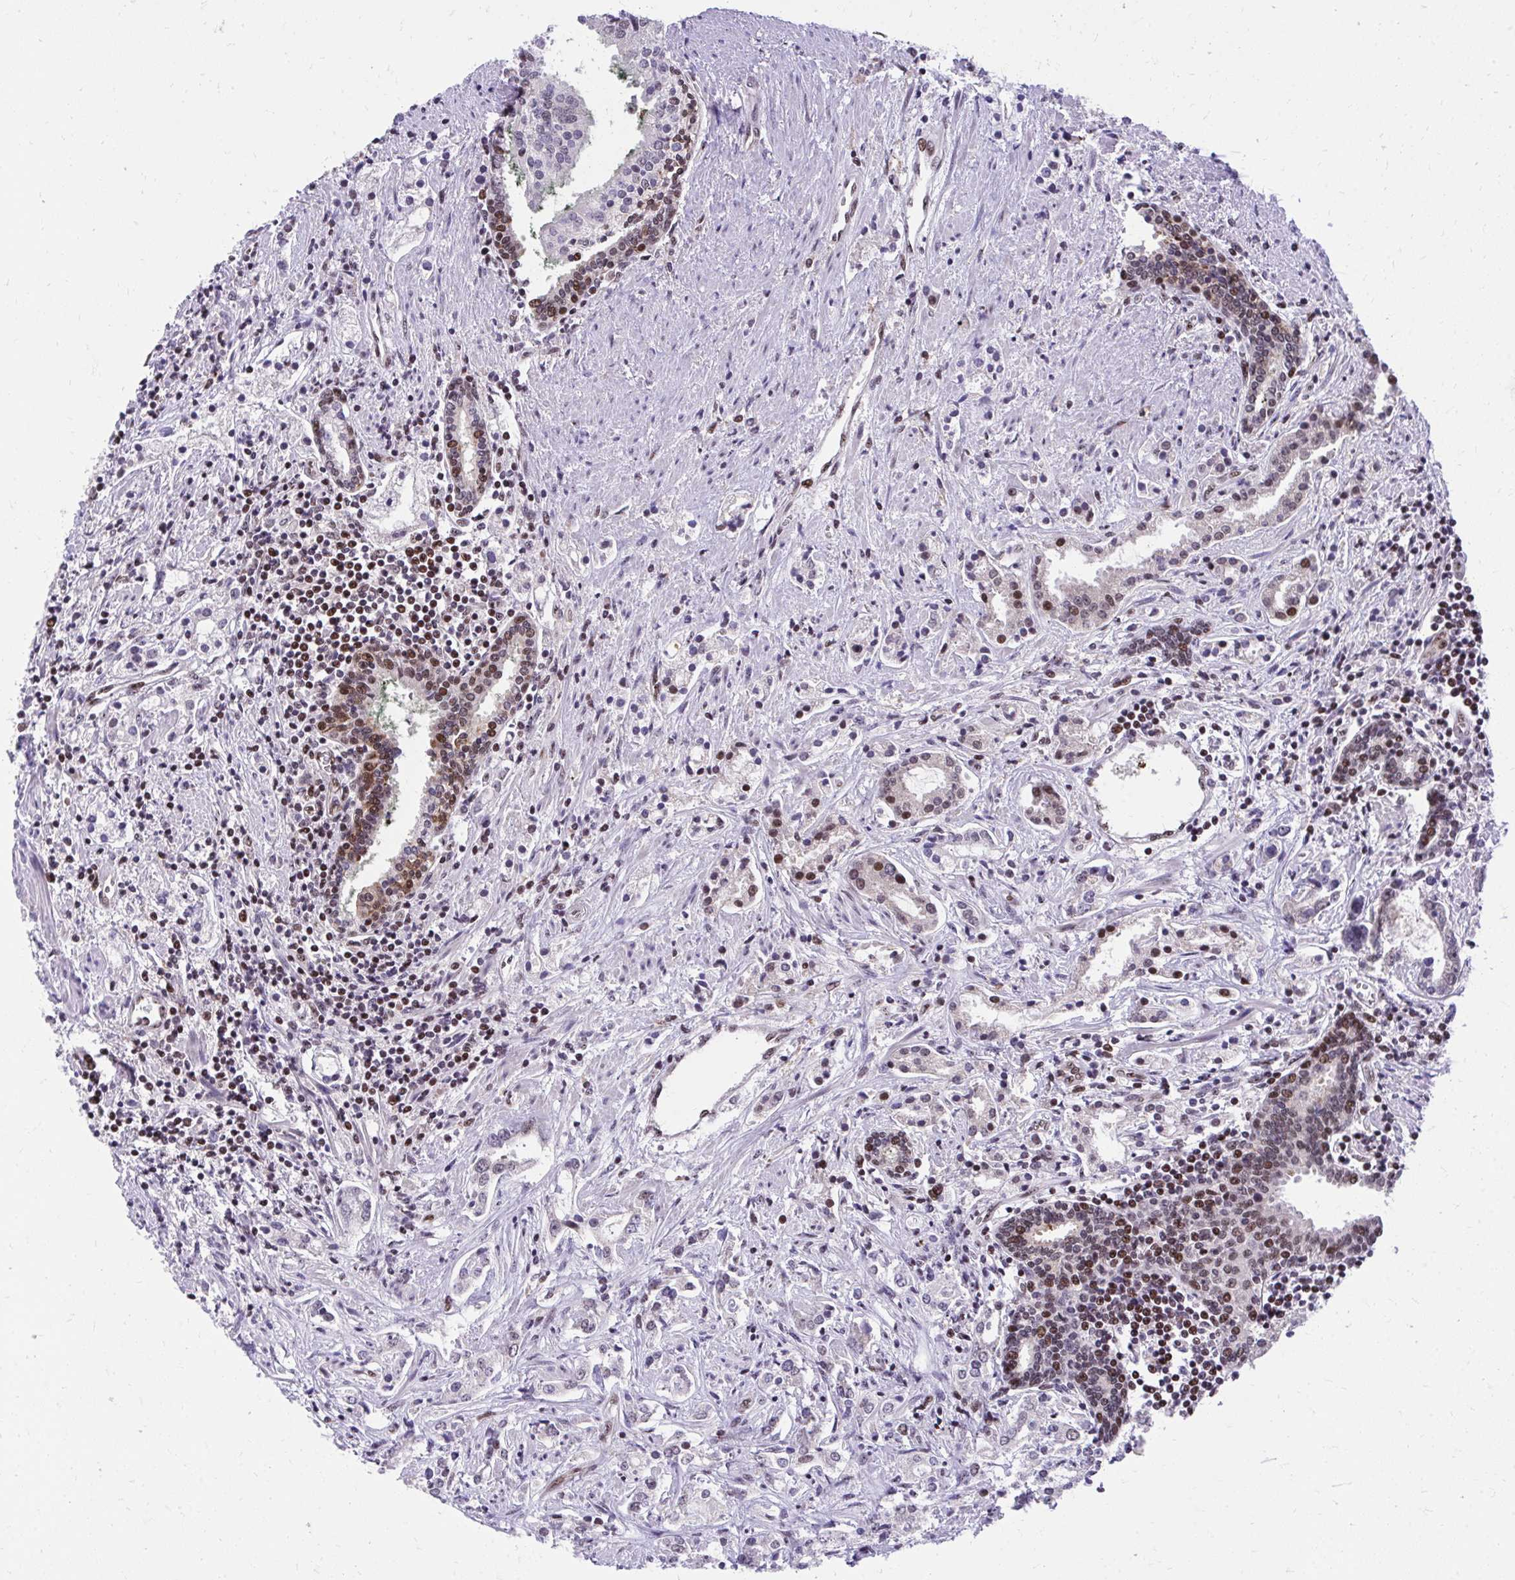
{"staining": {"intensity": "moderate", "quantity": "<25%", "location": "nuclear"}, "tissue": "prostate cancer", "cell_type": "Tumor cells", "image_type": "cancer", "snomed": [{"axis": "morphology", "description": "Adenocarcinoma, Medium grade"}, {"axis": "topography", "description": "Prostate"}], "caption": "Immunohistochemical staining of prostate cancer (medium-grade adenocarcinoma) reveals moderate nuclear protein expression in approximately <25% of tumor cells.", "gene": "HOXA4", "patient": {"sex": "male", "age": 57}}